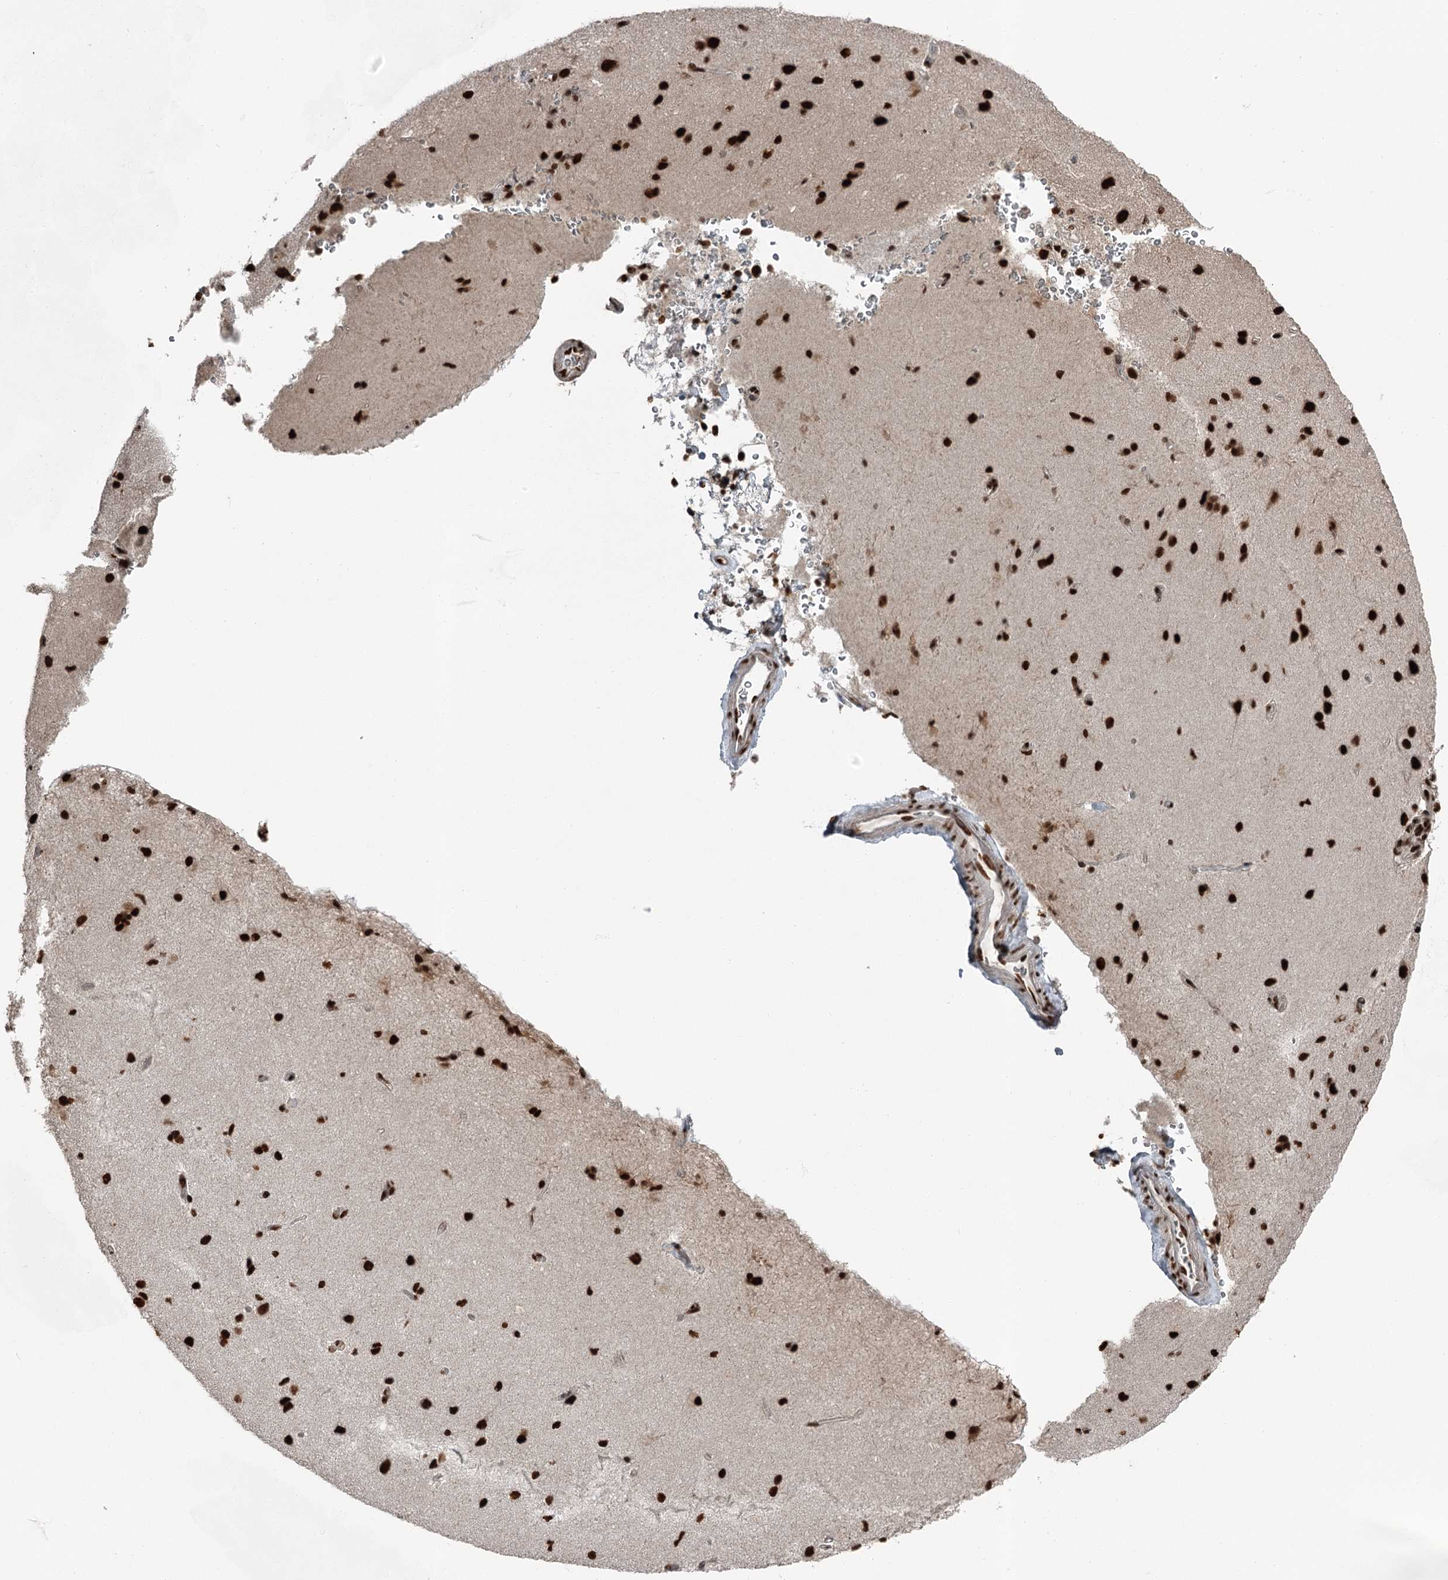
{"staining": {"intensity": "strong", "quantity": ">75%", "location": "nuclear"}, "tissue": "cerebral cortex", "cell_type": "Endothelial cells", "image_type": "normal", "snomed": [{"axis": "morphology", "description": "Normal tissue, NOS"}, {"axis": "topography", "description": "Cerebral cortex"}], "caption": "IHC (DAB) staining of benign human cerebral cortex demonstrates strong nuclear protein positivity in approximately >75% of endothelial cells. The staining was performed using DAB (3,3'-diaminobenzidine) to visualize the protein expression in brown, while the nuclei were stained in blue with hematoxylin (Magnification: 20x).", "gene": "RBBP7", "patient": {"sex": "male", "age": 62}}